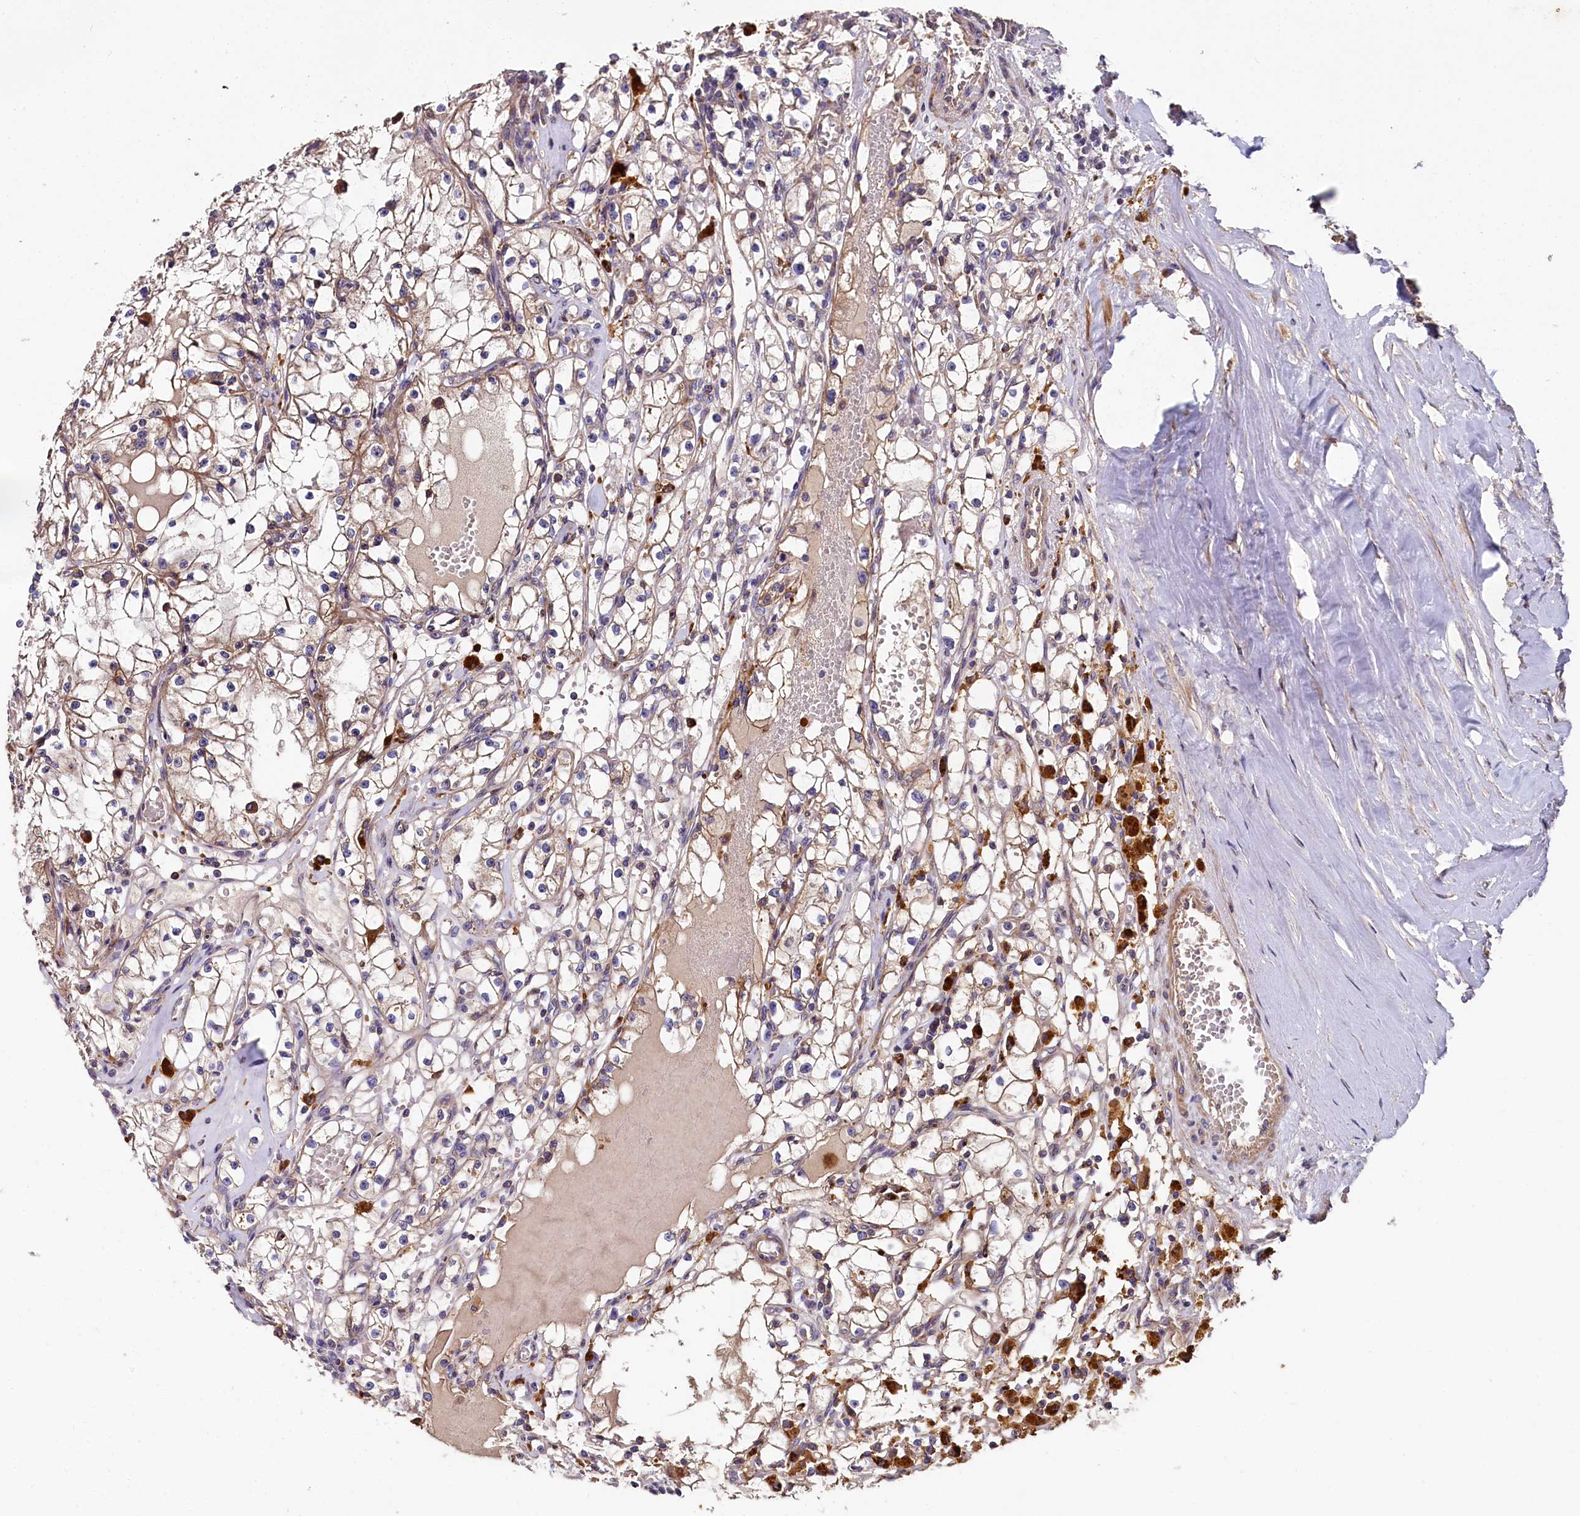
{"staining": {"intensity": "negative", "quantity": "none", "location": "none"}, "tissue": "renal cancer", "cell_type": "Tumor cells", "image_type": "cancer", "snomed": [{"axis": "morphology", "description": "Adenocarcinoma, NOS"}, {"axis": "topography", "description": "Kidney"}], "caption": "An immunohistochemistry histopathology image of renal adenocarcinoma is shown. There is no staining in tumor cells of renal adenocarcinoma.", "gene": "SPRYD3", "patient": {"sex": "male", "age": 56}}